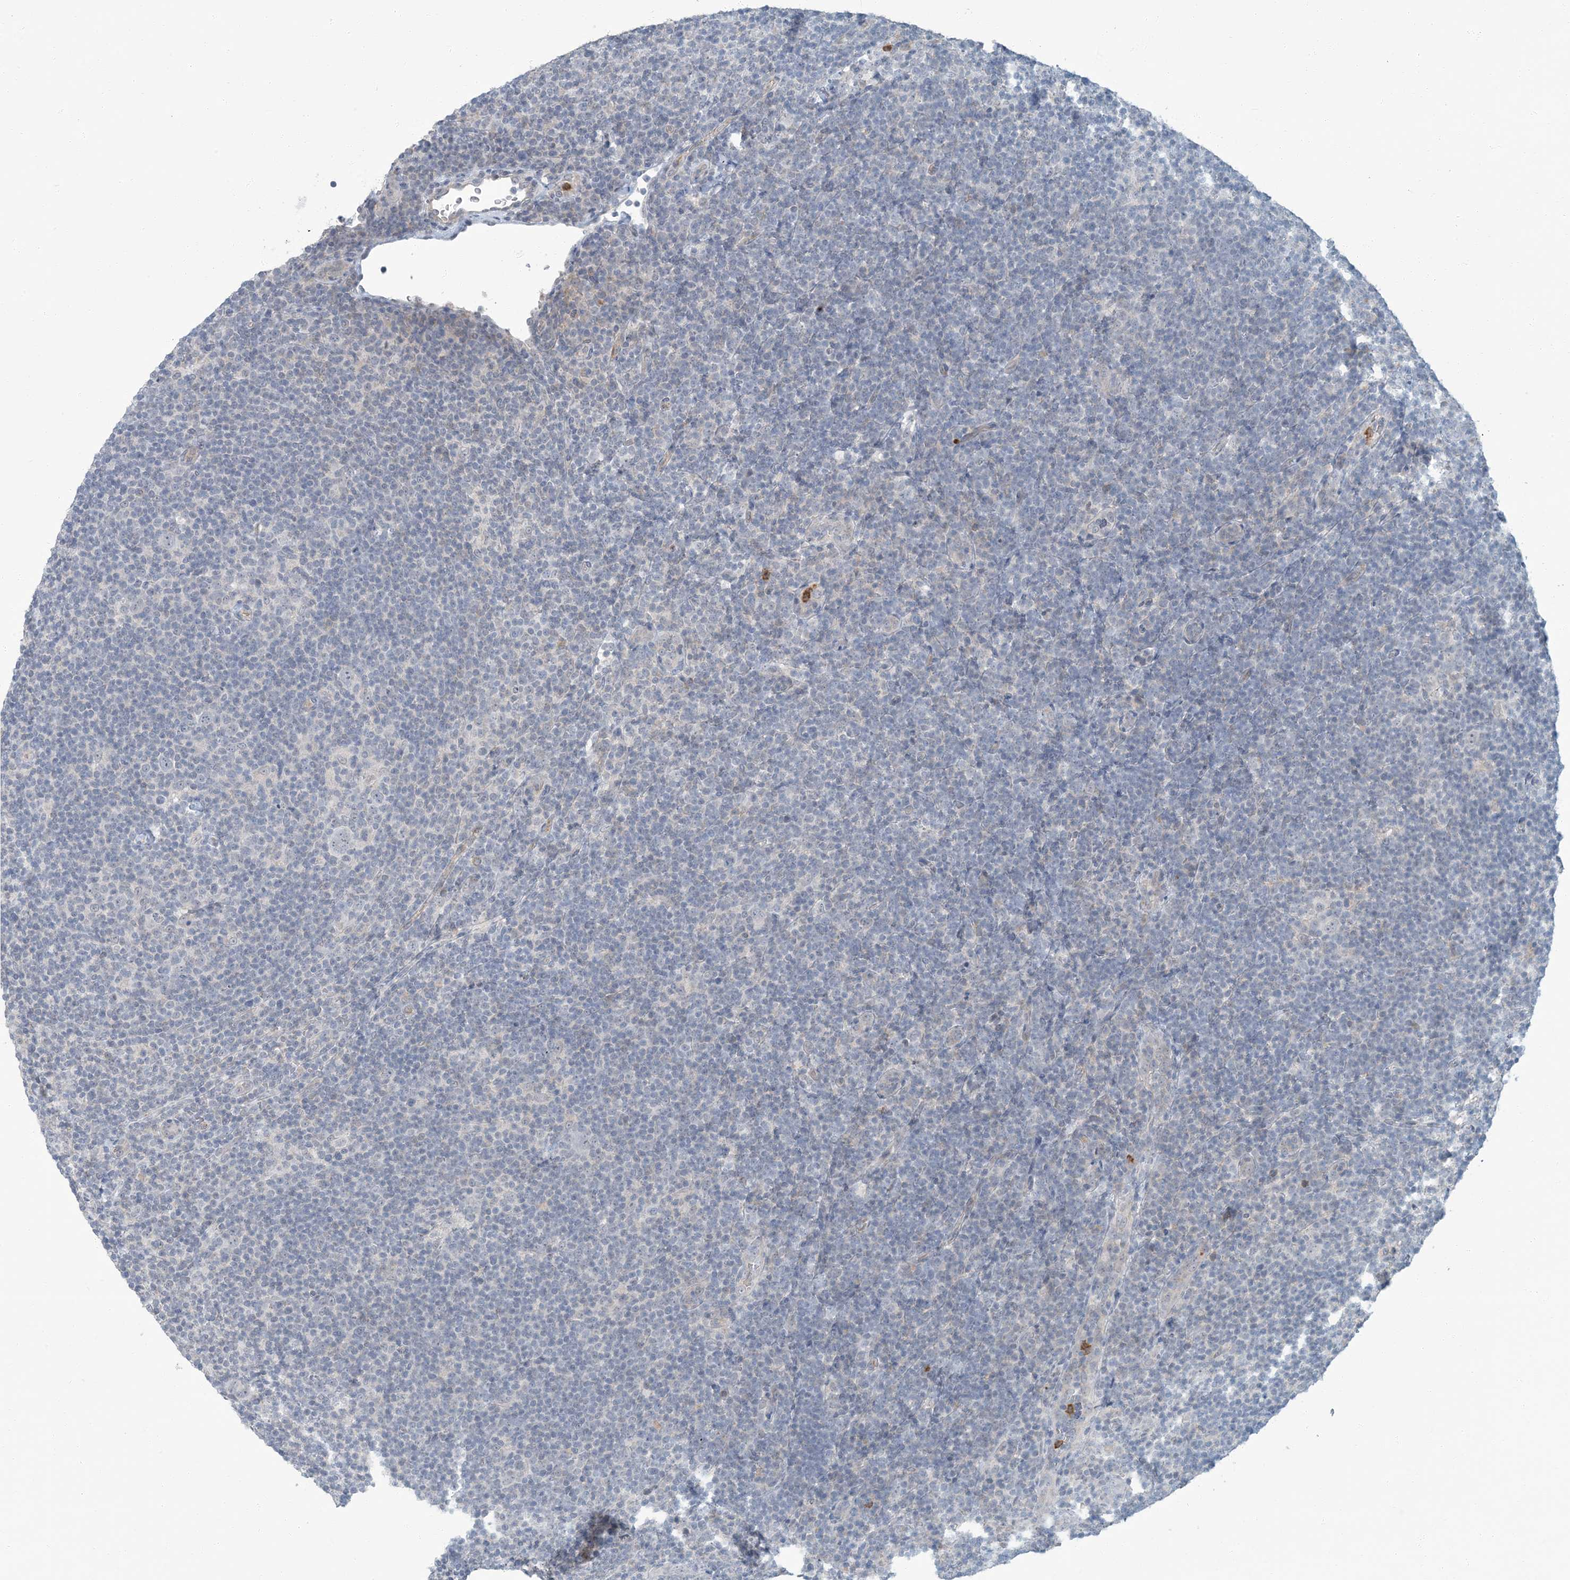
{"staining": {"intensity": "negative", "quantity": "none", "location": "none"}, "tissue": "lymphoma", "cell_type": "Tumor cells", "image_type": "cancer", "snomed": [{"axis": "morphology", "description": "Hodgkin's disease, NOS"}, {"axis": "topography", "description": "Lymph node"}], "caption": "IHC photomicrograph of neoplastic tissue: human Hodgkin's disease stained with DAB shows no significant protein positivity in tumor cells.", "gene": "EPHA4", "patient": {"sex": "female", "age": 57}}